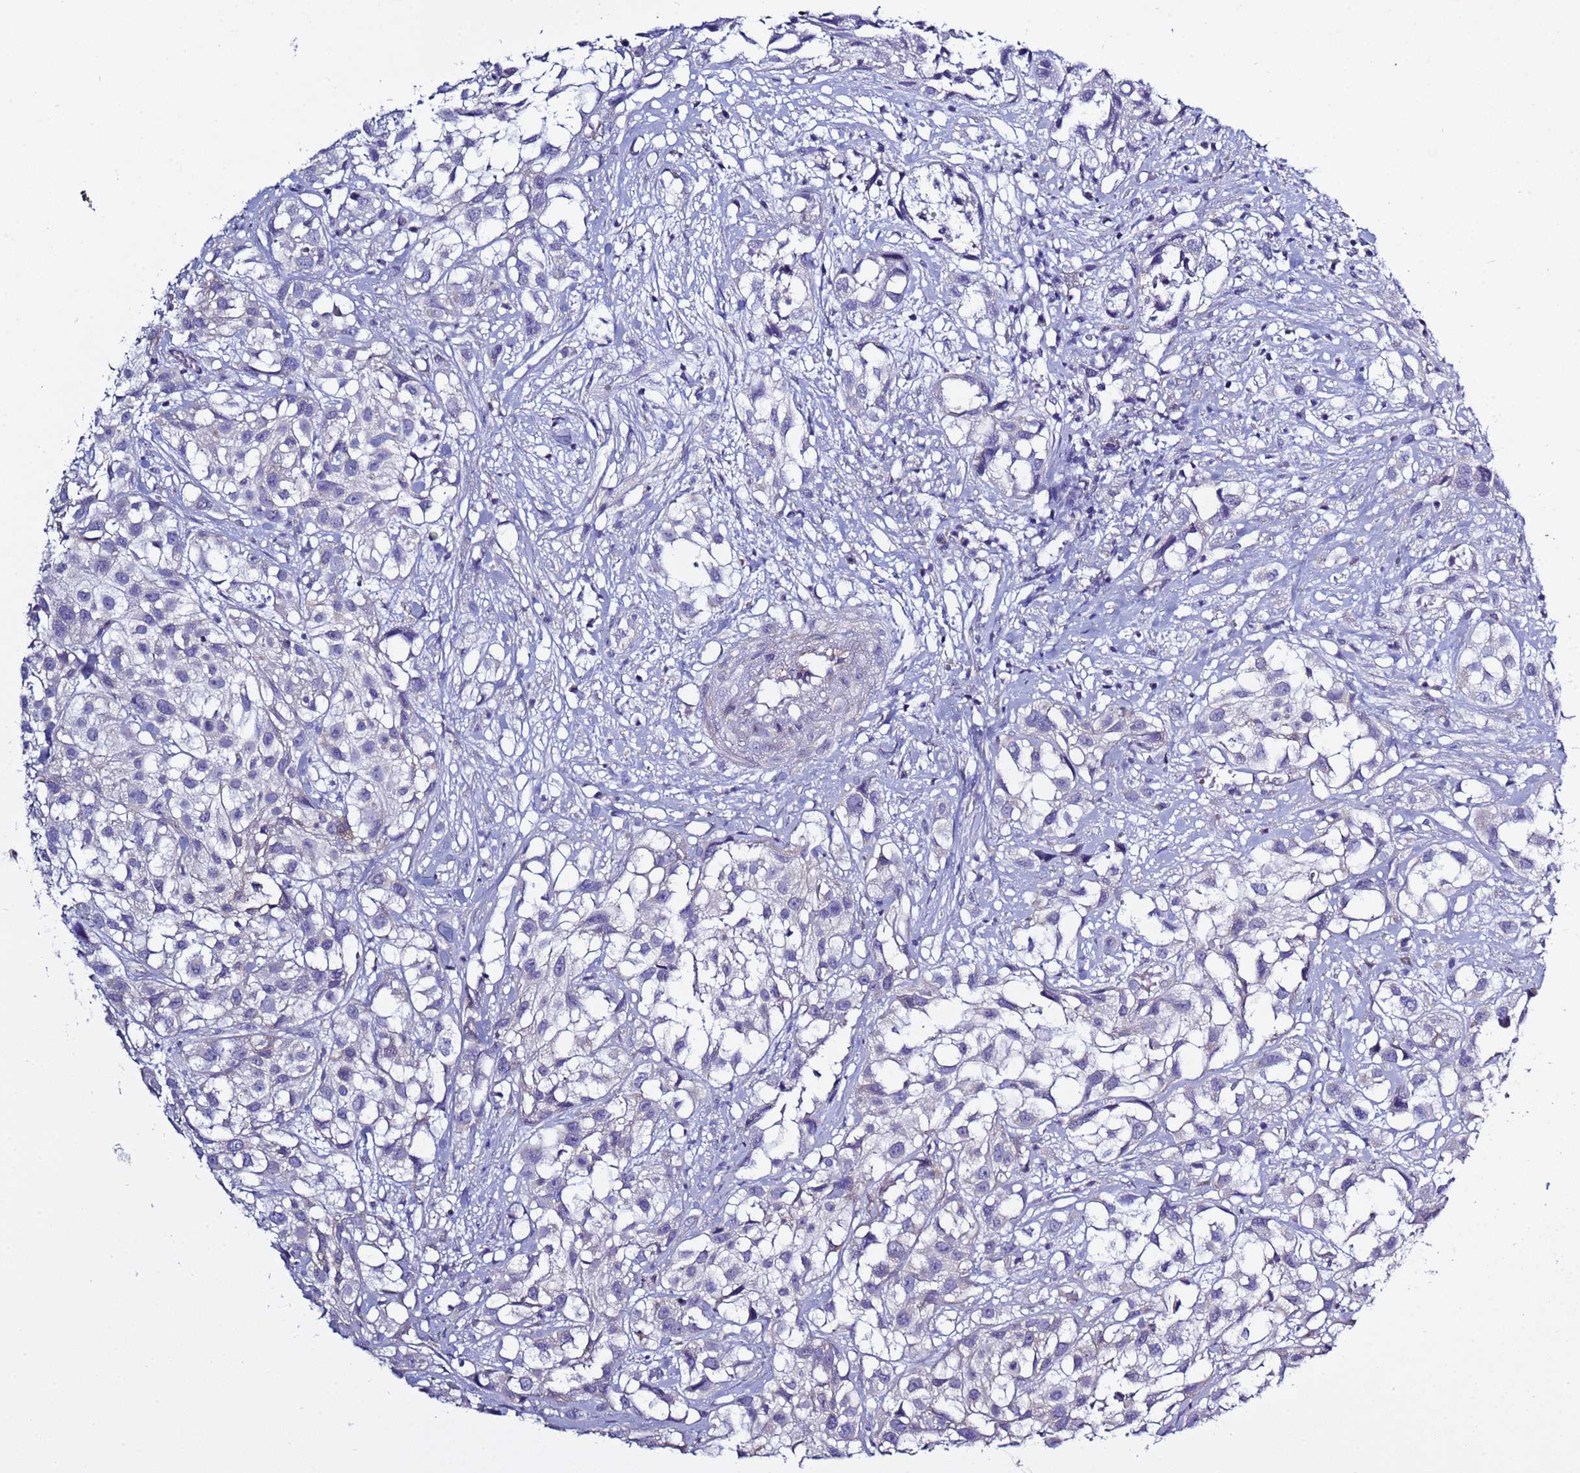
{"staining": {"intensity": "negative", "quantity": "none", "location": "none"}, "tissue": "urothelial cancer", "cell_type": "Tumor cells", "image_type": "cancer", "snomed": [{"axis": "morphology", "description": "Urothelial carcinoma, High grade"}, {"axis": "topography", "description": "Urinary bladder"}], "caption": "Tumor cells show no significant staining in urothelial cancer.", "gene": "ABHD17B", "patient": {"sex": "male", "age": 56}}